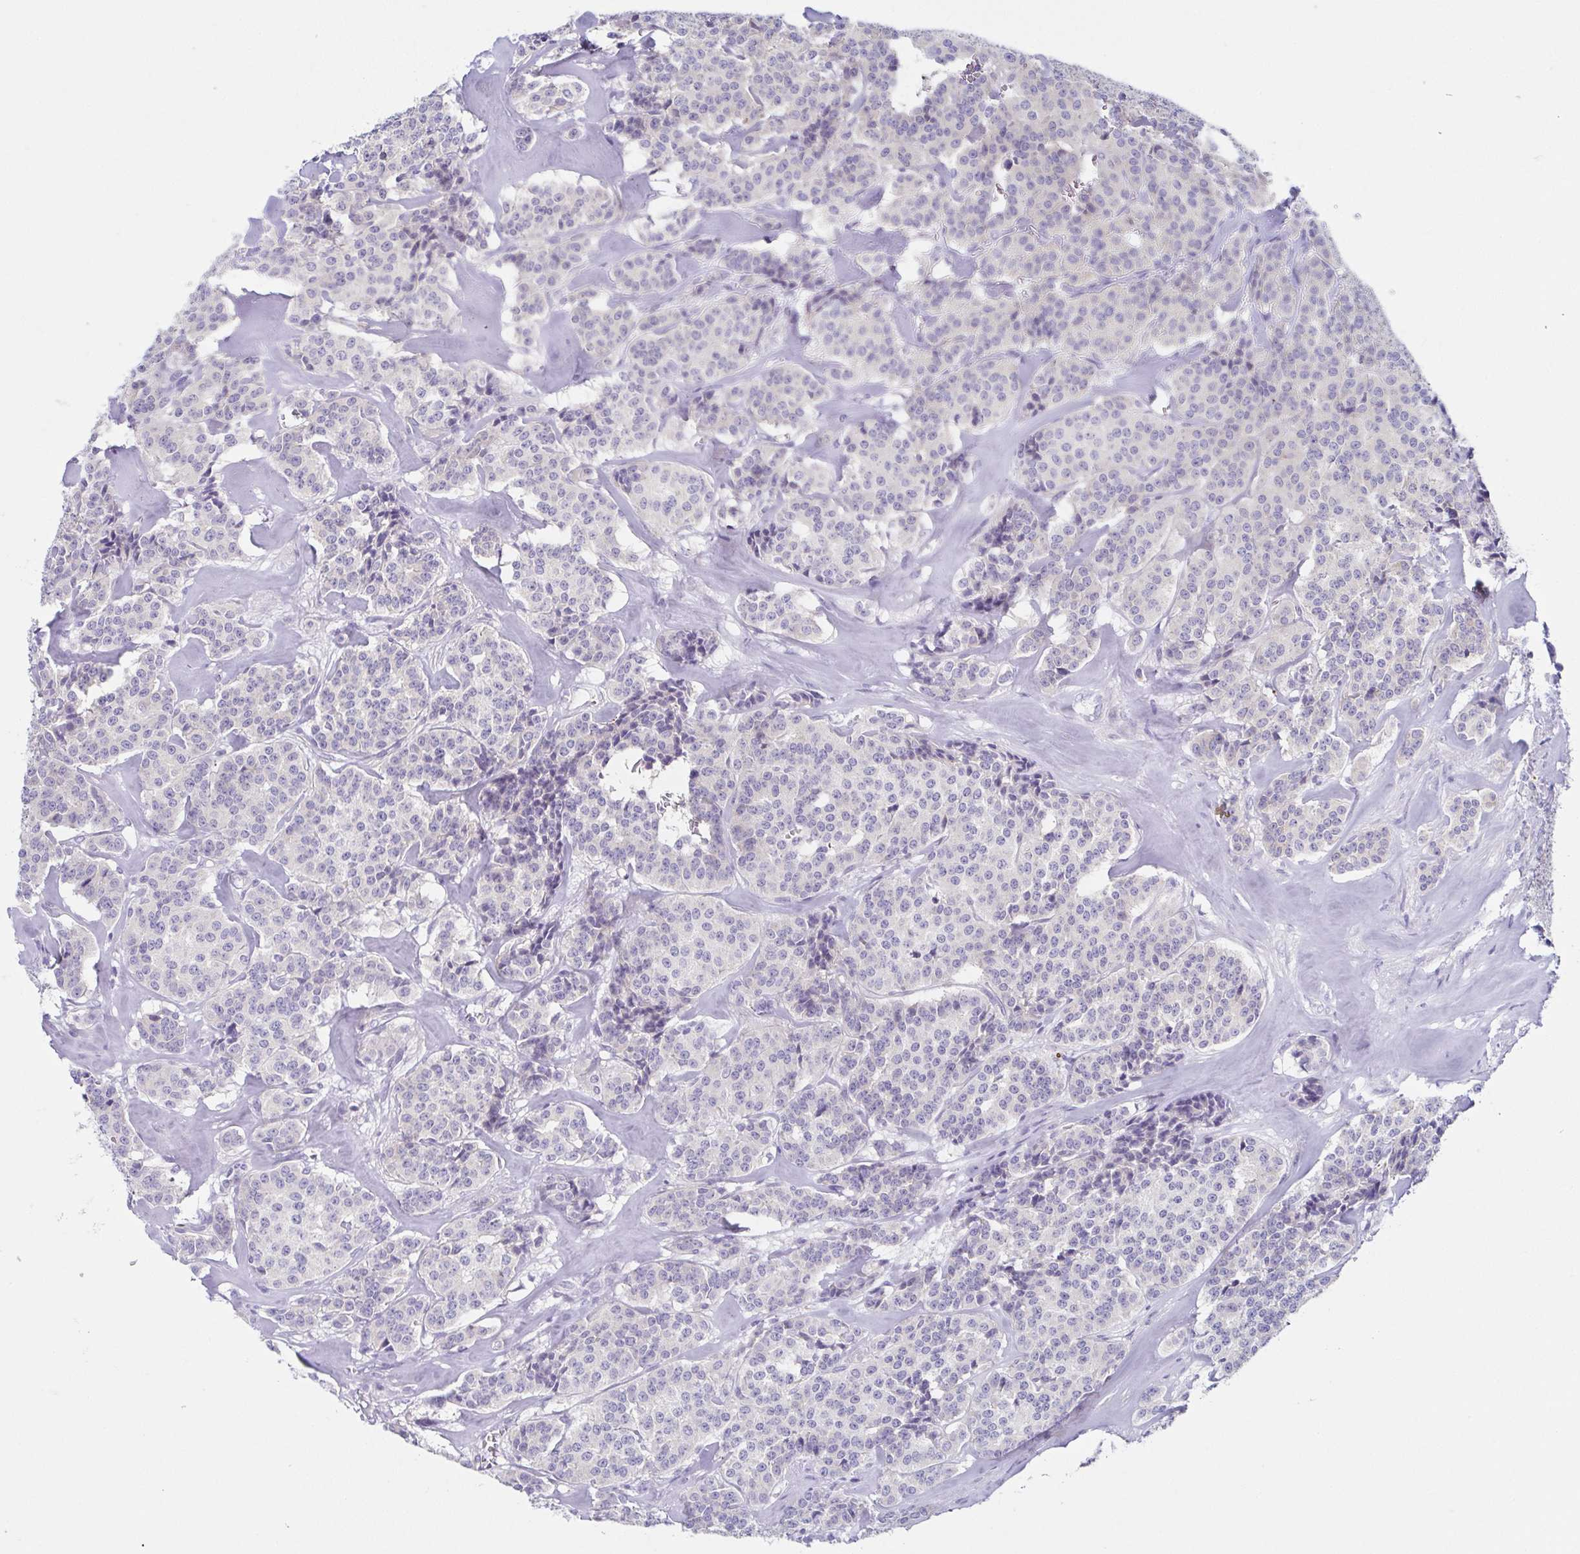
{"staining": {"intensity": "negative", "quantity": "none", "location": "none"}, "tissue": "carcinoid", "cell_type": "Tumor cells", "image_type": "cancer", "snomed": [{"axis": "morphology", "description": "Normal tissue, NOS"}, {"axis": "morphology", "description": "Carcinoid, malignant, NOS"}, {"axis": "topography", "description": "Lung"}], "caption": "This is an immunohistochemistry (IHC) histopathology image of human carcinoid. There is no positivity in tumor cells.", "gene": "HTR2A", "patient": {"sex": "female", "age": 46}}